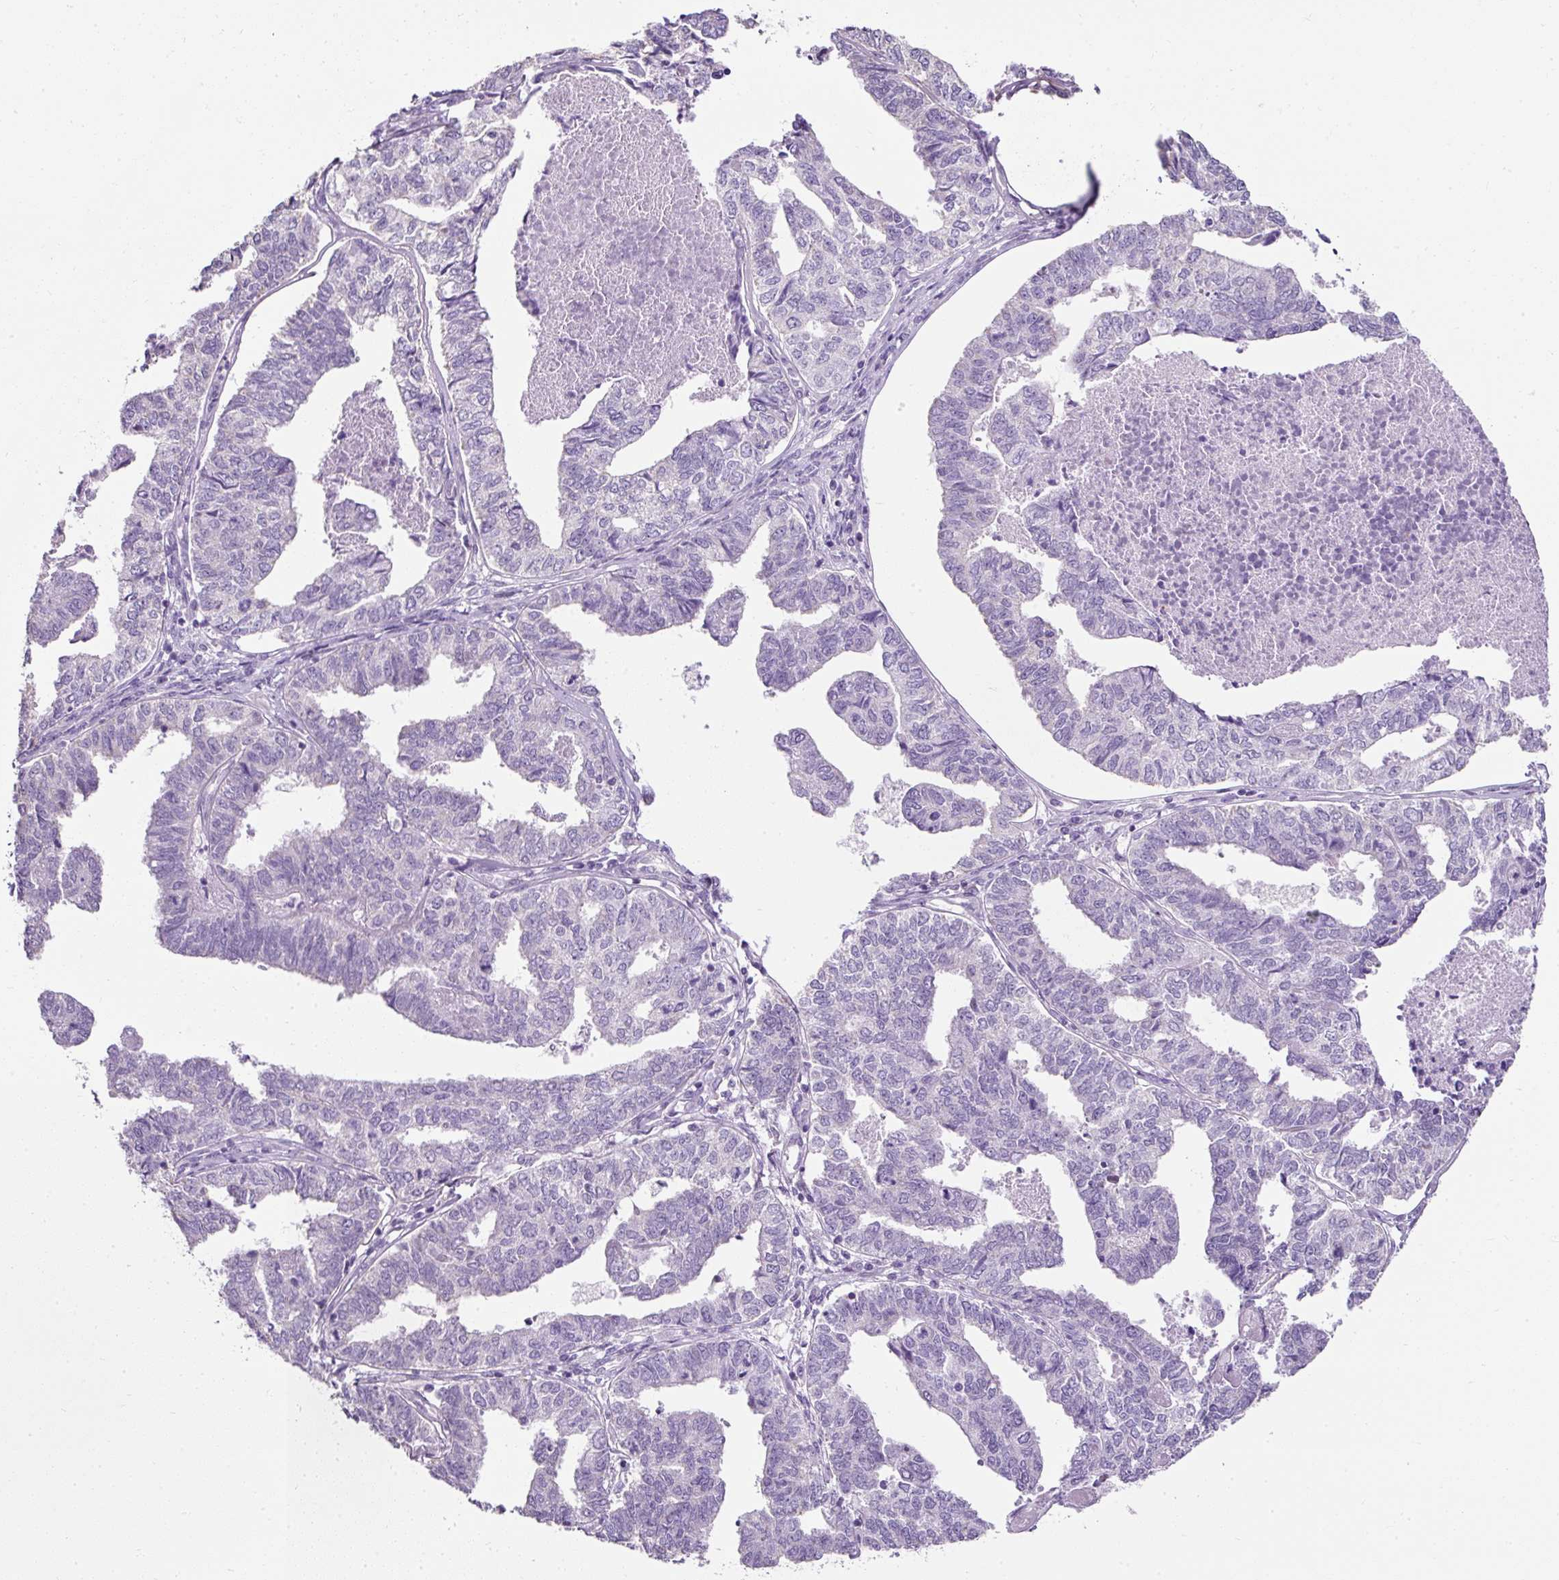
{"staining": {"intensity": "negative", "quantity": "none", "location": "none"}, "tissue": "endometrial cancer", "cell_type": "Tumor cells", "image_type": "cancer", "snomed": [{"axis": "morphology", "description": "Adenocarcinoma, NOS"}, {"axis": "topography", "description": "Endometrium"}], "caption": "Immunohistochemistry photomicrograph of adenocarcinoma (endometrial) stained for a protein (brown), which exhibits no positivity in tumor cells.", "gene": "C2CD4C", "patient": {"sex": "female", "age": 73}}